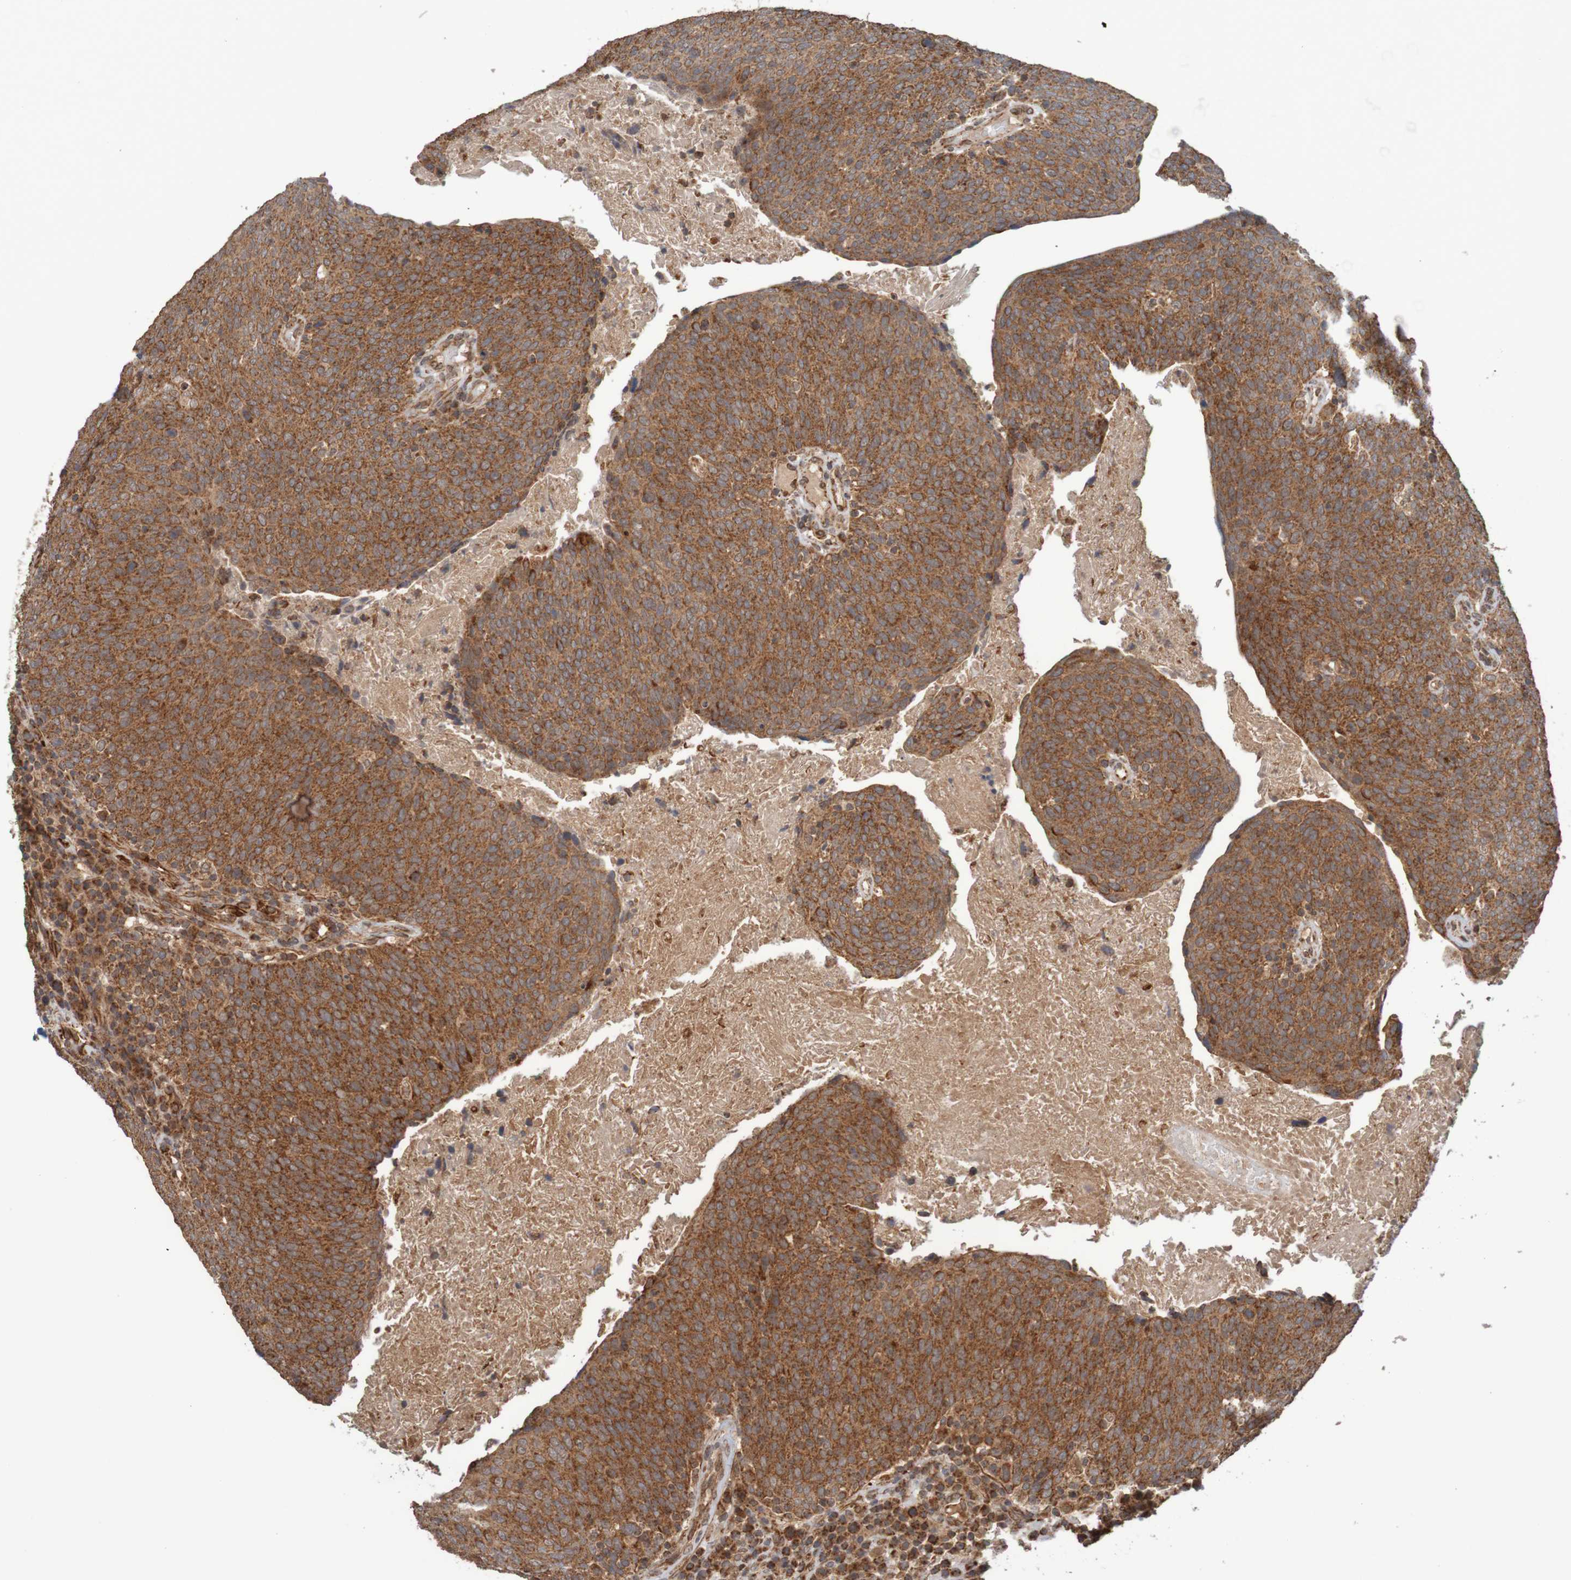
{"staining": {"intensity": "strong", "quantity": ">75%", "location": "cytoplasmic/membranous"}, "tissue": "head and neck cancer", "cell_type": "Tumor cells", "image_type": "cancer", "snomed": [{"axis": "morphology", "description": "Squamous cell carcinoma, NOS"}, {"axis": "morphology", "description": "Squamous cell carcinoma, metastatic, NOS"}, {"axis": "topography", "description": "Lymph node"}, {"axis": "topography", "description": "Head-Neck"}], "caption": "This is an image of immunohistochemistry (IHC) staining of head and neck metastatic squamous cell carcinoma, which shows strong positivity in the cytoplasmic/membranous of tumor cells.", "gene": "MRPL52", "patient": {"sex": "male", "age": 62}}